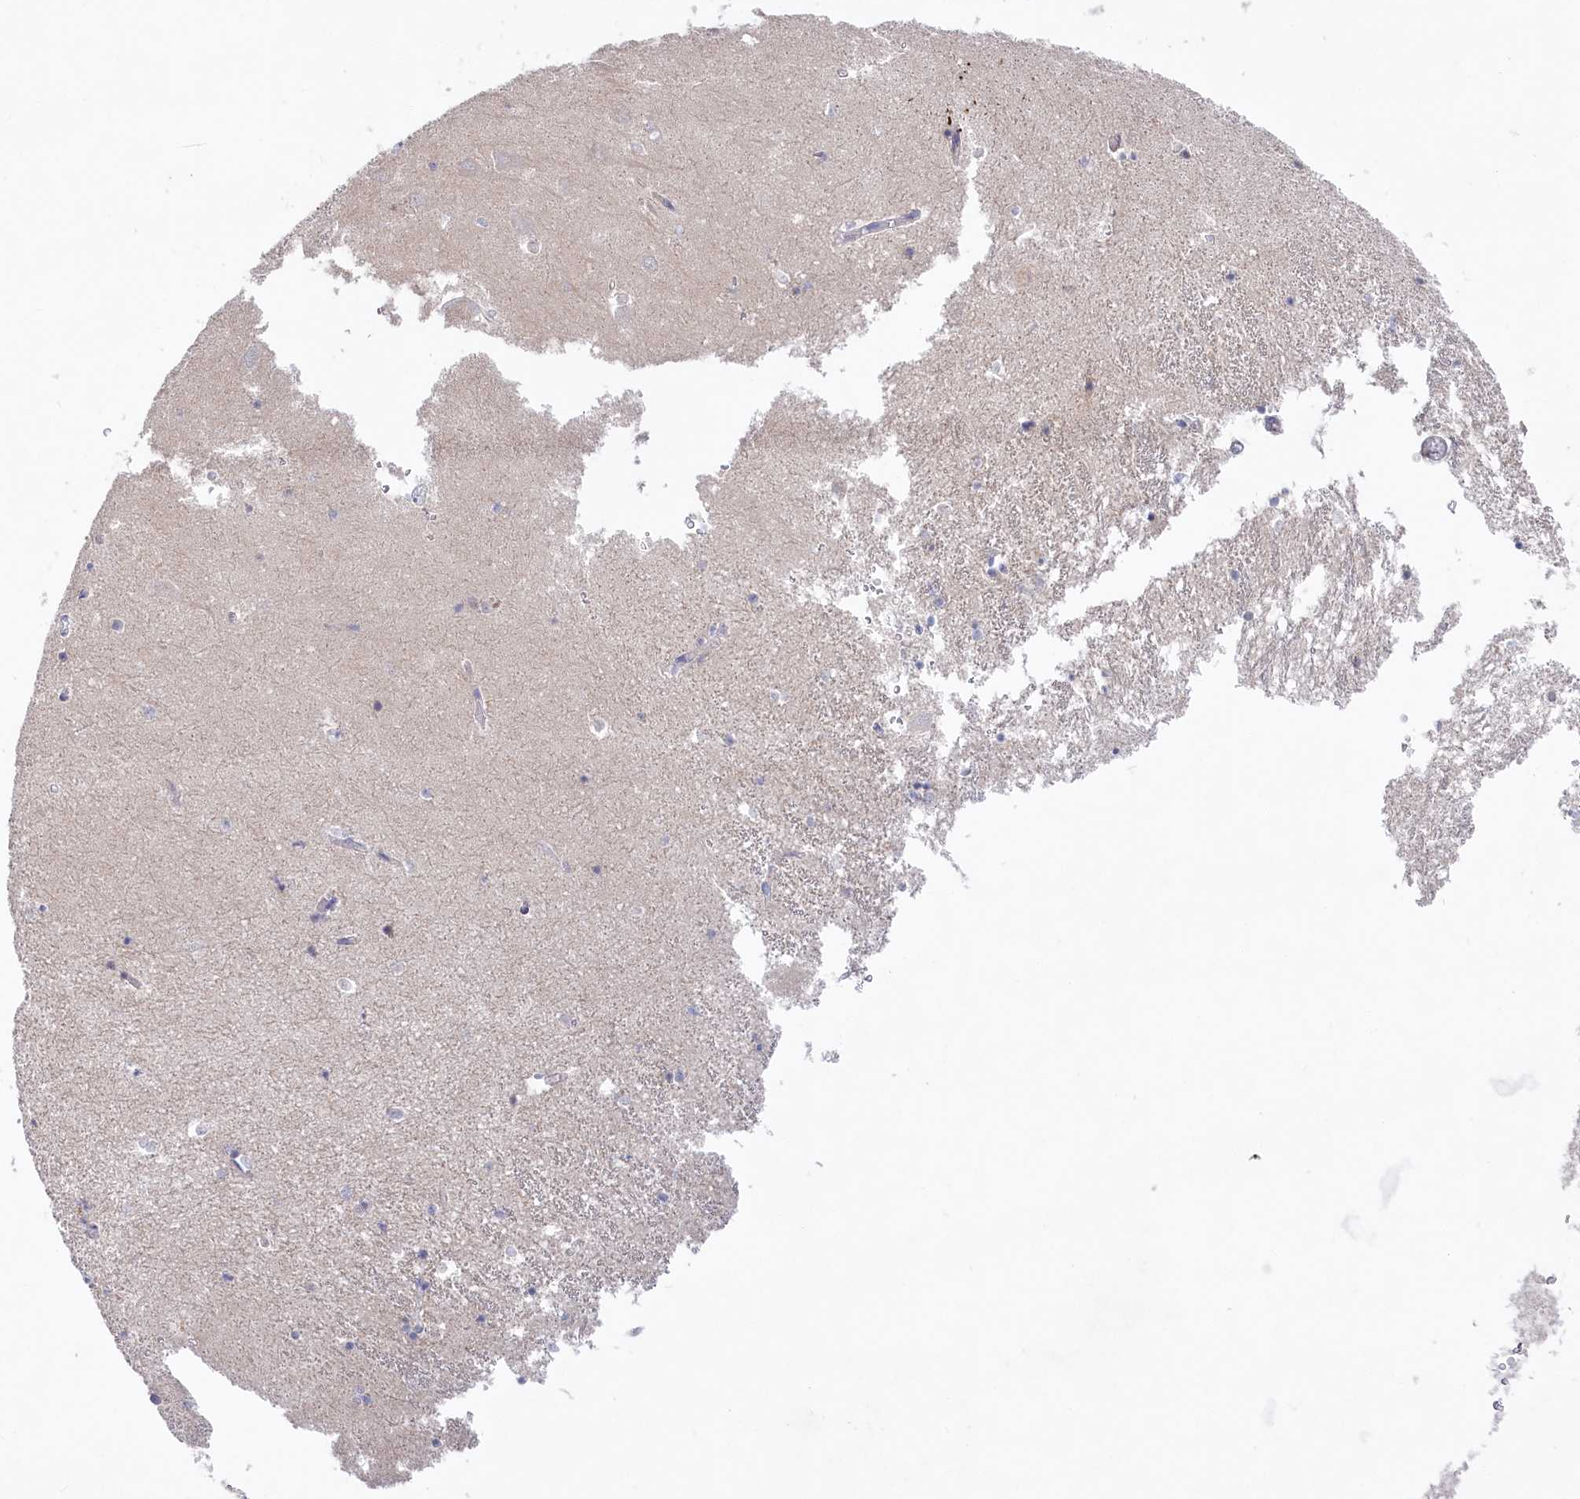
{"staining": {"intensity": "negative", "quantity": "none", "location": "none"}, "tissue": "hippocampus", "cell_type": "Glial cells", "image_type": "normal", "snomed": [{"axis": "morphology", "description": "Normal tissue, NOS"}, {"axis": "topography", "description": "Hippocampus"}], "caption": "This is an immunohistochemistry (IHC) photomicrograph of unremarkable human hippocampus. There is no positivity in glial cells.", "gene": "AAMDC", "patient": {"sex": "male", "age": 70}}